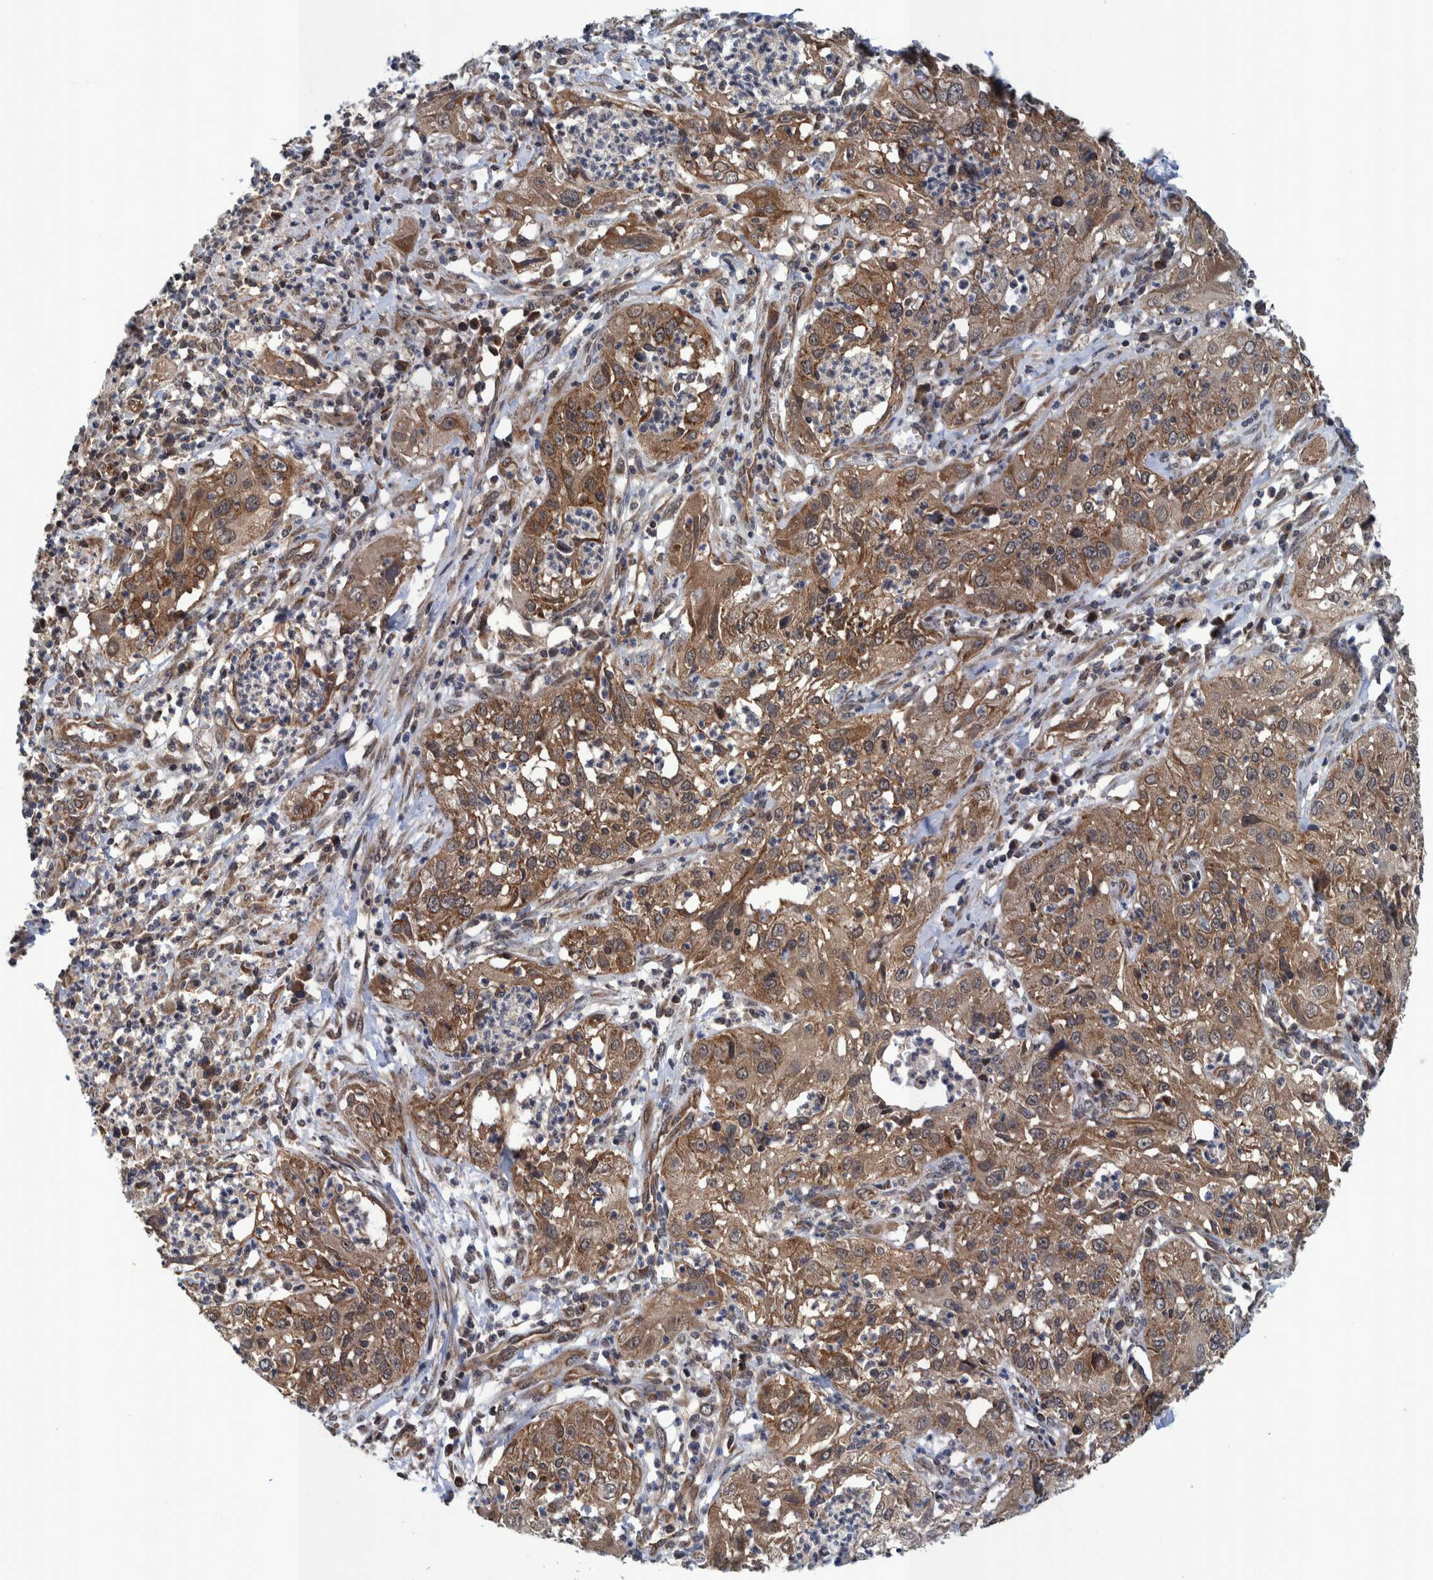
{"staining": {"intensity": "moderate", "quantity": ">75%", "location": "cytoplasmic/membranous"}, "tissue": "cervical cancer", "cell_type": "Tumor cells", "image_type": "cancer", "snomed": [{"axis": "morphology", "description": "Squamous cell carcinoma, NOS"}, {"axis": "topography", "description": "Cervix"}], "caption": "Cervical cancer stained for a protein exhibits moderate cytoplasmic/membranous positivity in tumor cells.", "gene": "MRPS7", "patient": {"sex": "female", "age": 32}}